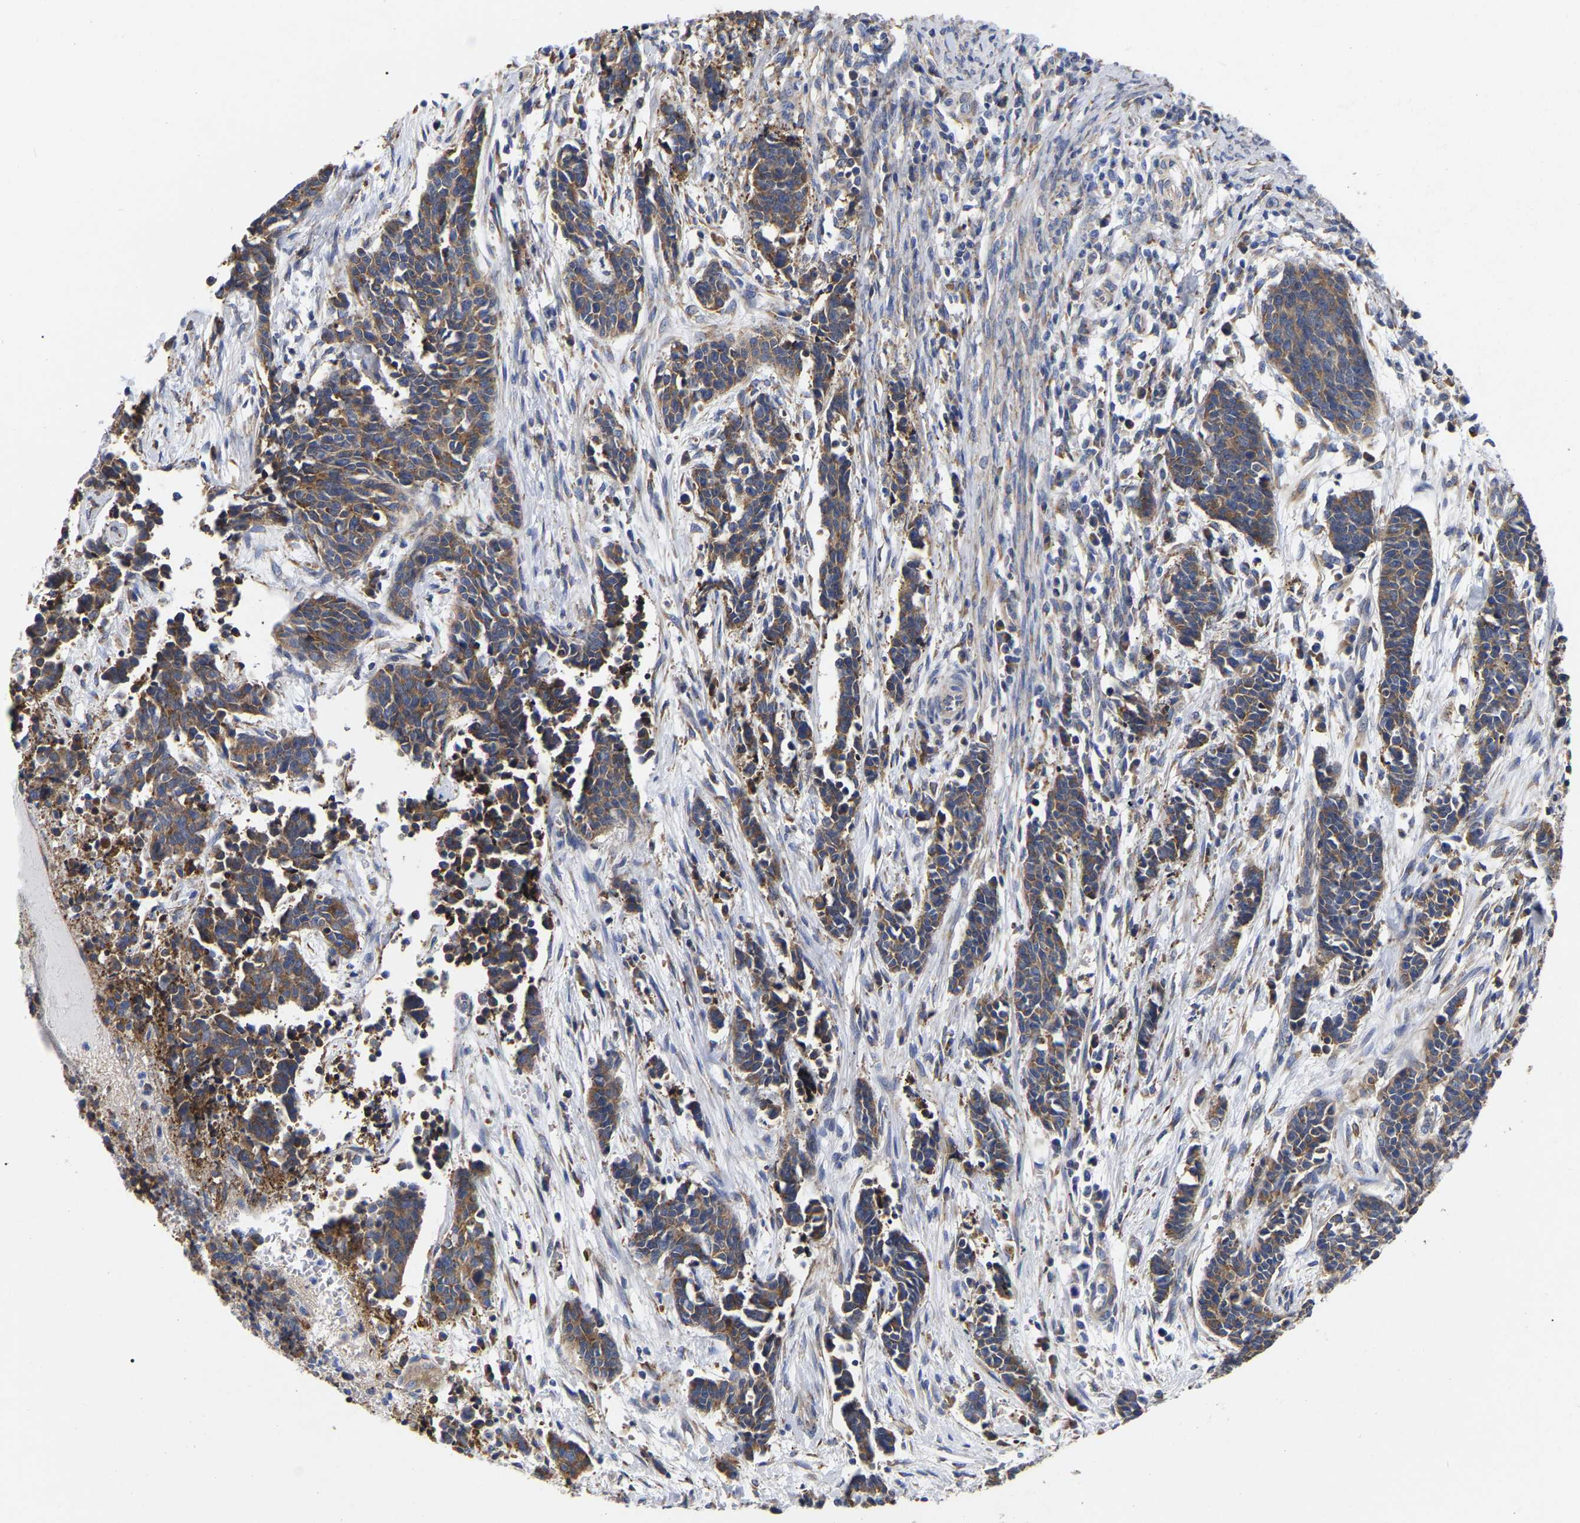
{"staining": {"intensity": "moderate", "quantity": ">75%", "location": "cytoplasmic/membranous"}, "tissue": "cervical cancer", "cell_type": "Tumor cells", "image_type": "cancer", "snomed": [{"axis": "morphology", "description": "Squamous cell carcinoma, NOS"}, {"axis": "topography", "description": "Cervix"}], "caption": "There is medium levels of moderate cytoplasmic/membranous expression in tumor cells of cervical cancer (squamous cell carcinoma), as demonstrated by immunohistochemical staining (brown color).", "gene": "CFAP298", "patient": {"sex": "female", "age": 35}}